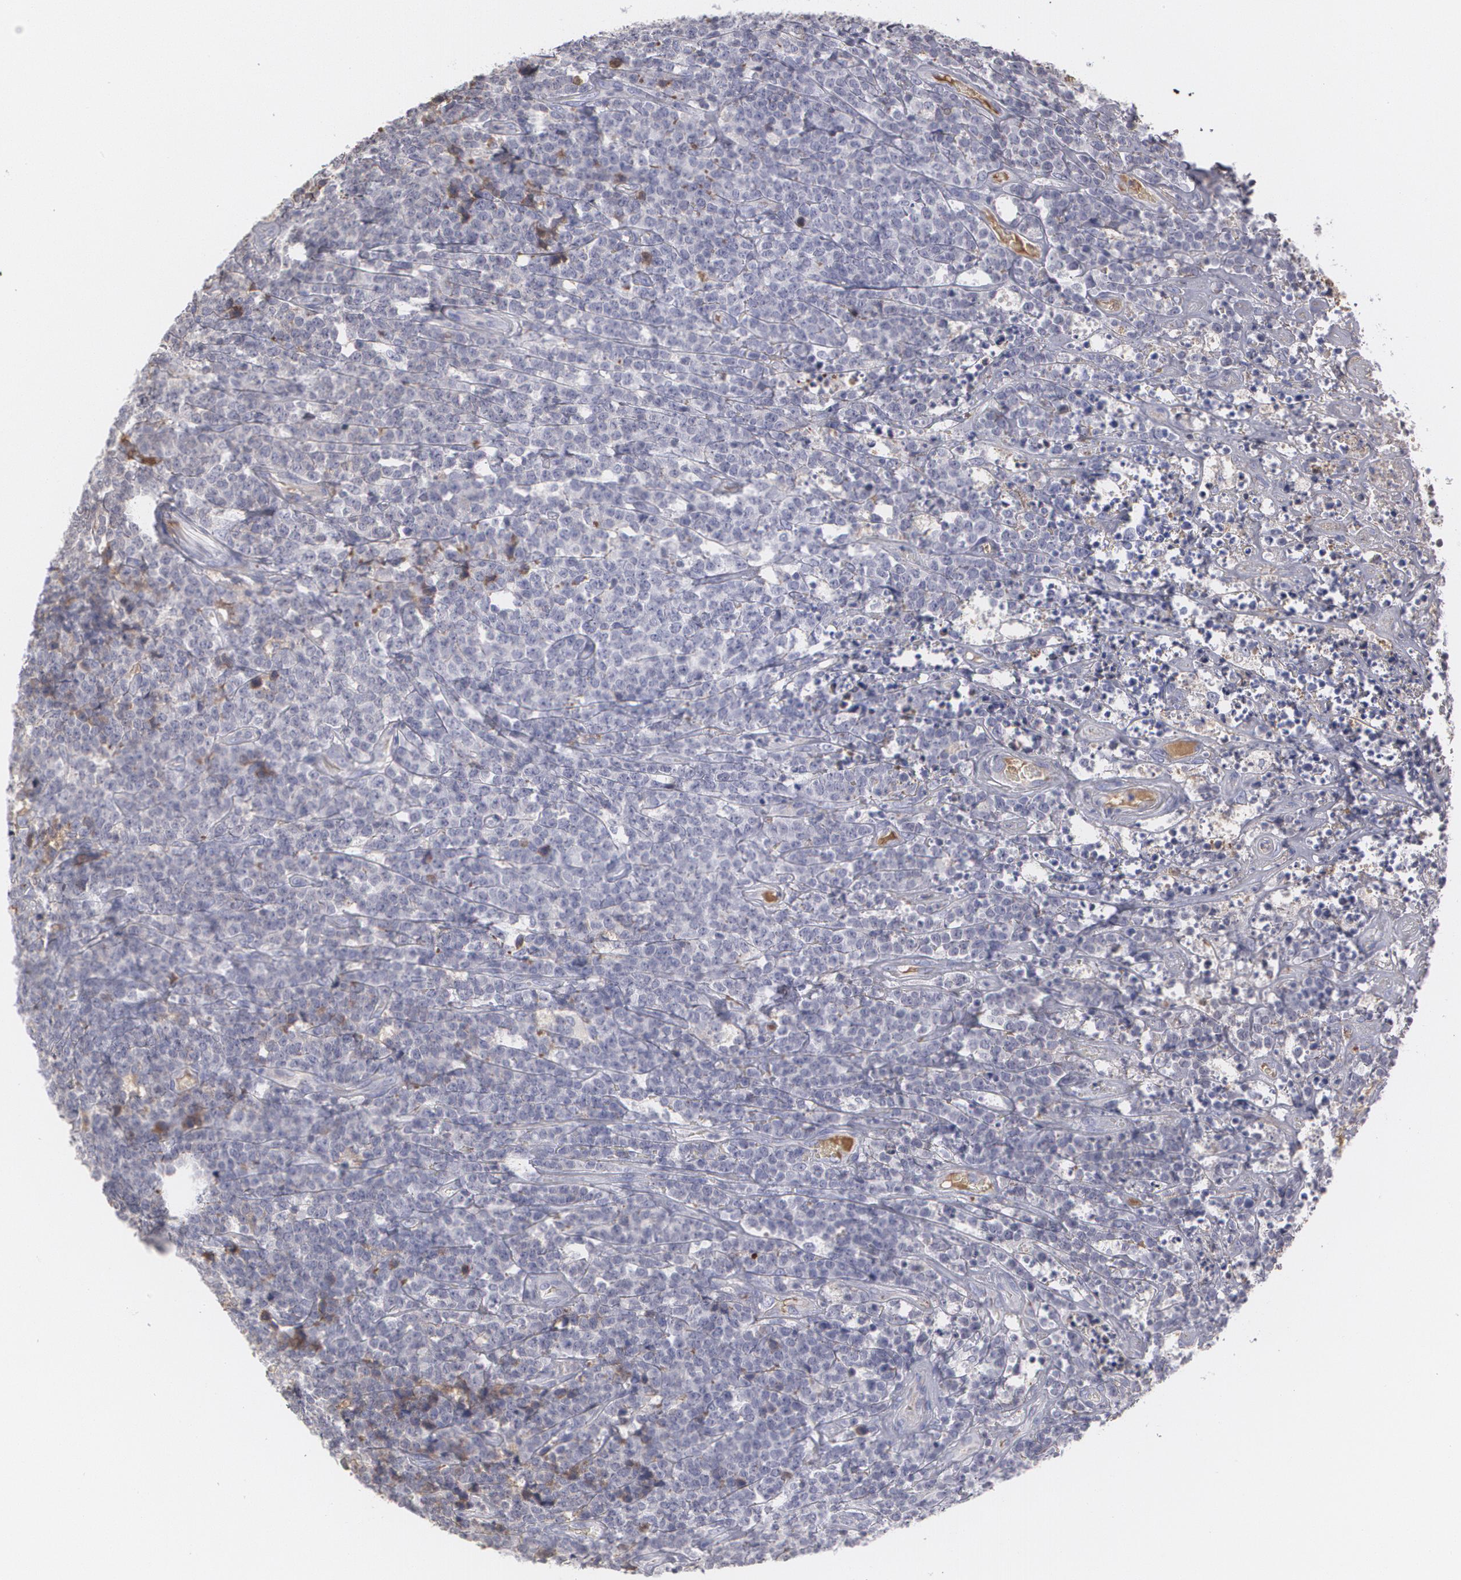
{"staining": {"intensity": "negative", "quantity": "none", "location": "none"}, "tissue": "lymphoma", "cell_type": "Tumor cells", "image_type": "cancer", "snomed": [{"axis": "morphology", "description": "Malignant lymphoma, non-Hodgkin's type, High grade"}, {"axis": "topography", "description": "Small intestine"}, {"axis": "topography", "description": "Colon"}], "caption": "Protein analysis of lymphoma reveals no significant expression in tumor cells.", "gene": "SERPINA1", "patient": {"sex": "male", "age": 8}}